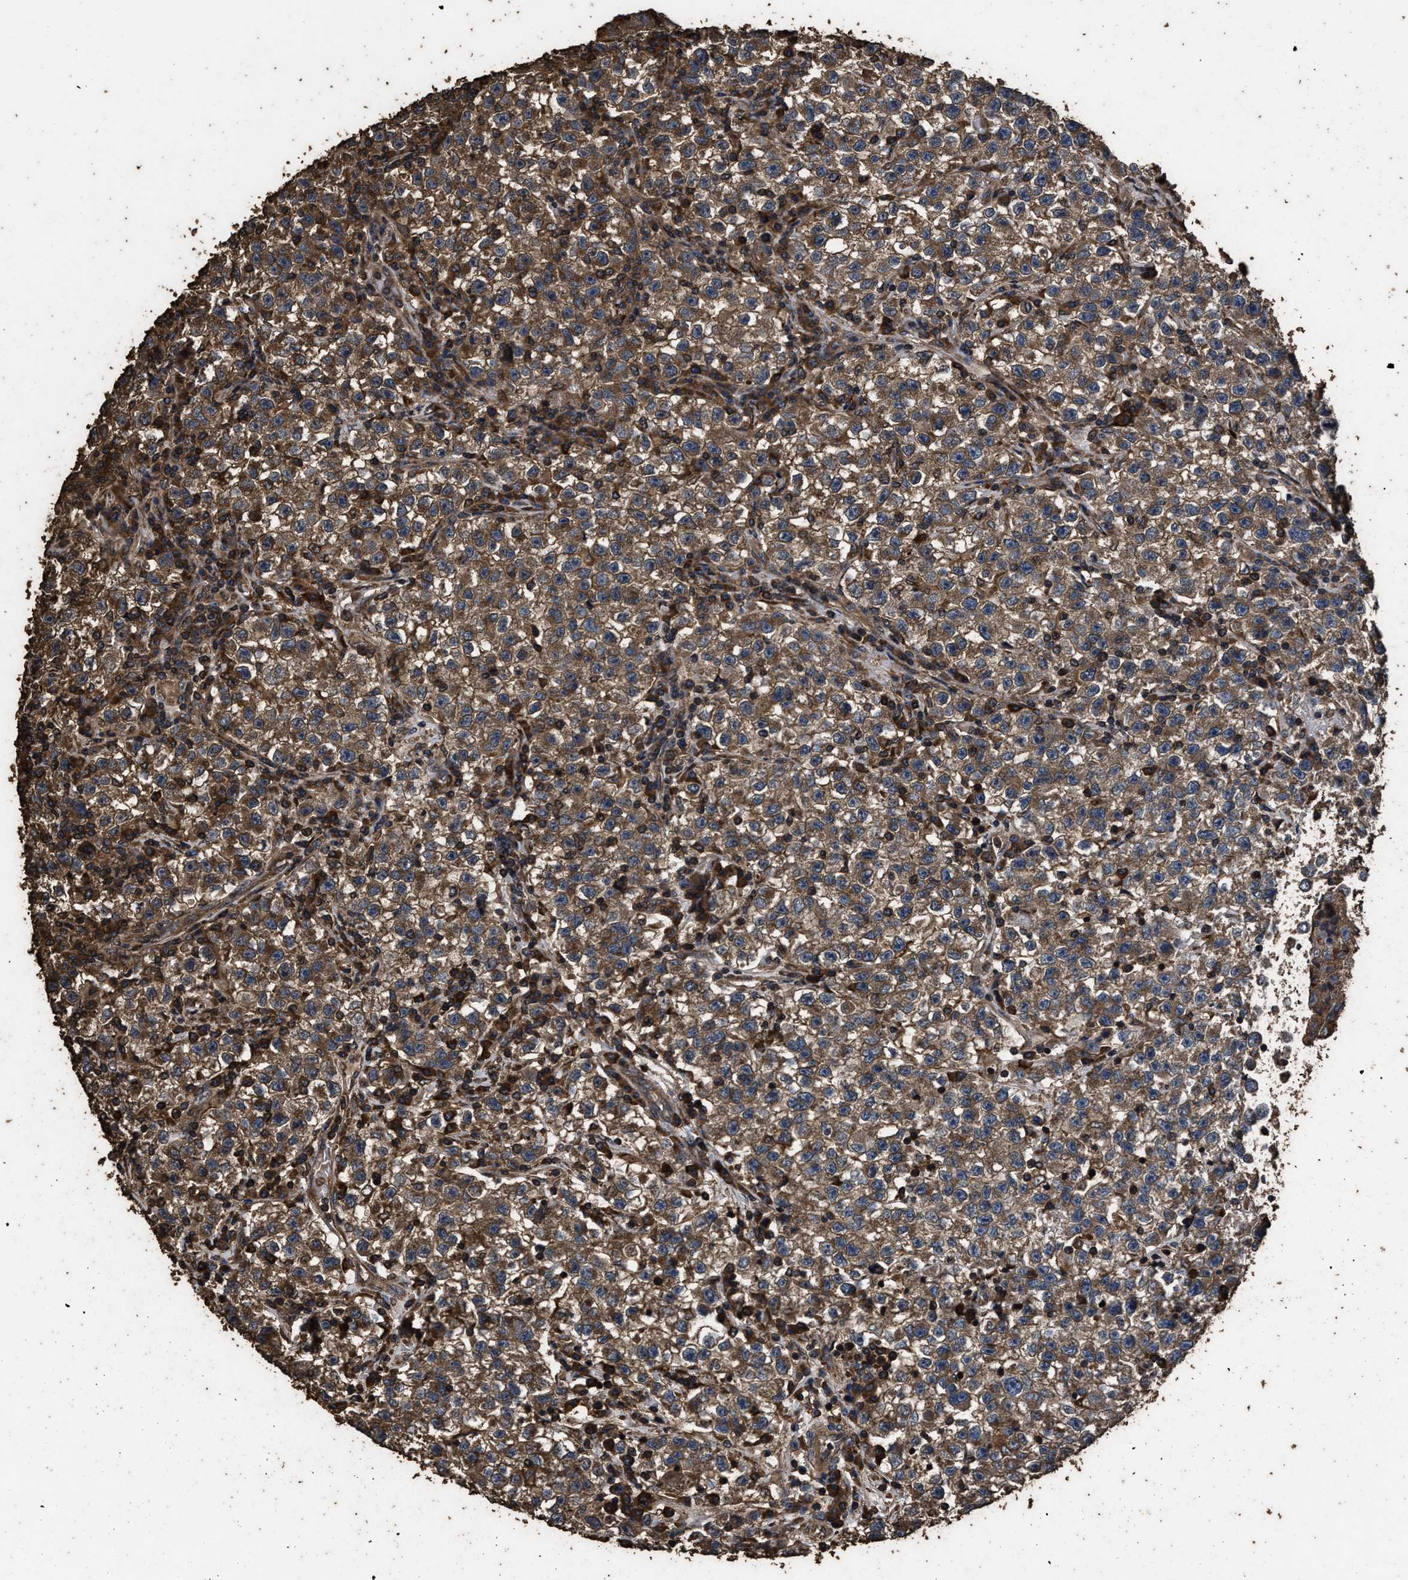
{"staining": {"intensity": "strong", "quantity": ">75%", "location": "cytoplasmic/membranous"}, "tissue": "testis cancer", "cell_type": "Tumor cells", "image_type": "cancer", "snomed": [{"axis": "morphology", "description": "Seminoma, NOS"}, {"axis": "topography", "description": "Testis"}], "caption": "Strong cytoplasmic/membranous protein expression is present in about >75% of tumor cells in testis seminoma. (IHC, brightfield microscopy, high magnification).", "gene": "ZMYND19", "patient": {"sex": "male", "age": 22}}